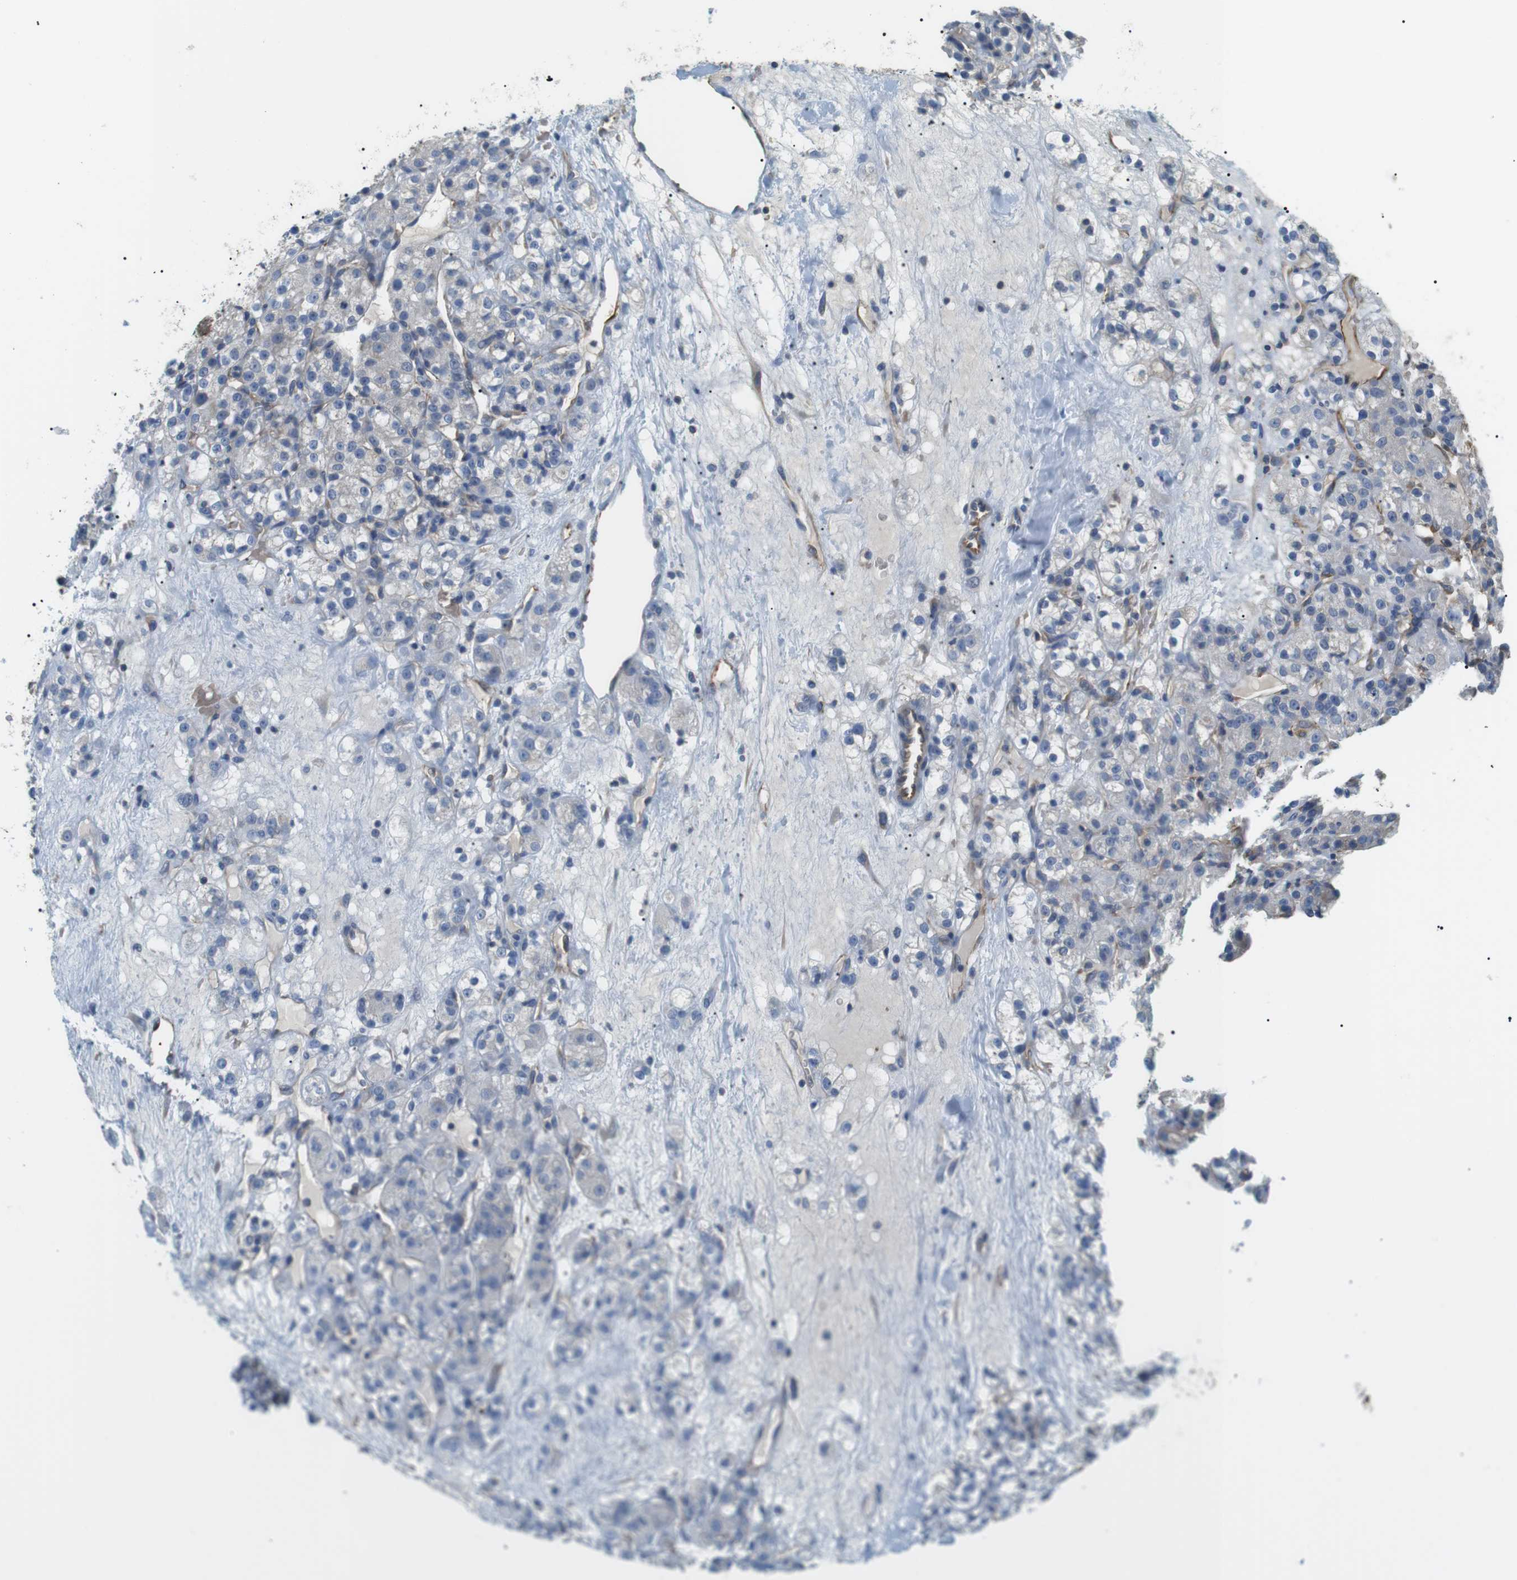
{"staining": {"intensity": "negative", "quantity": "none", "location": "none"}, "tissue": "renal cancer", "cell_type": "Tumor cells", "image_type": "cancer", "snomed": [{"axis": "morphology", "description": "Normal tissue, NOS"}, {"axis": "morphology", "description": "Adenocarcinoma, NOS"}, {"axis": "topography", "description": "Kidney"}], "caption": "A micrograph of renal adenocarcinoma stained for a protein reveals no brown staining in tumor cells.", "gene": "ADCY10", "patient": {"sex": "male", "age": 61}}